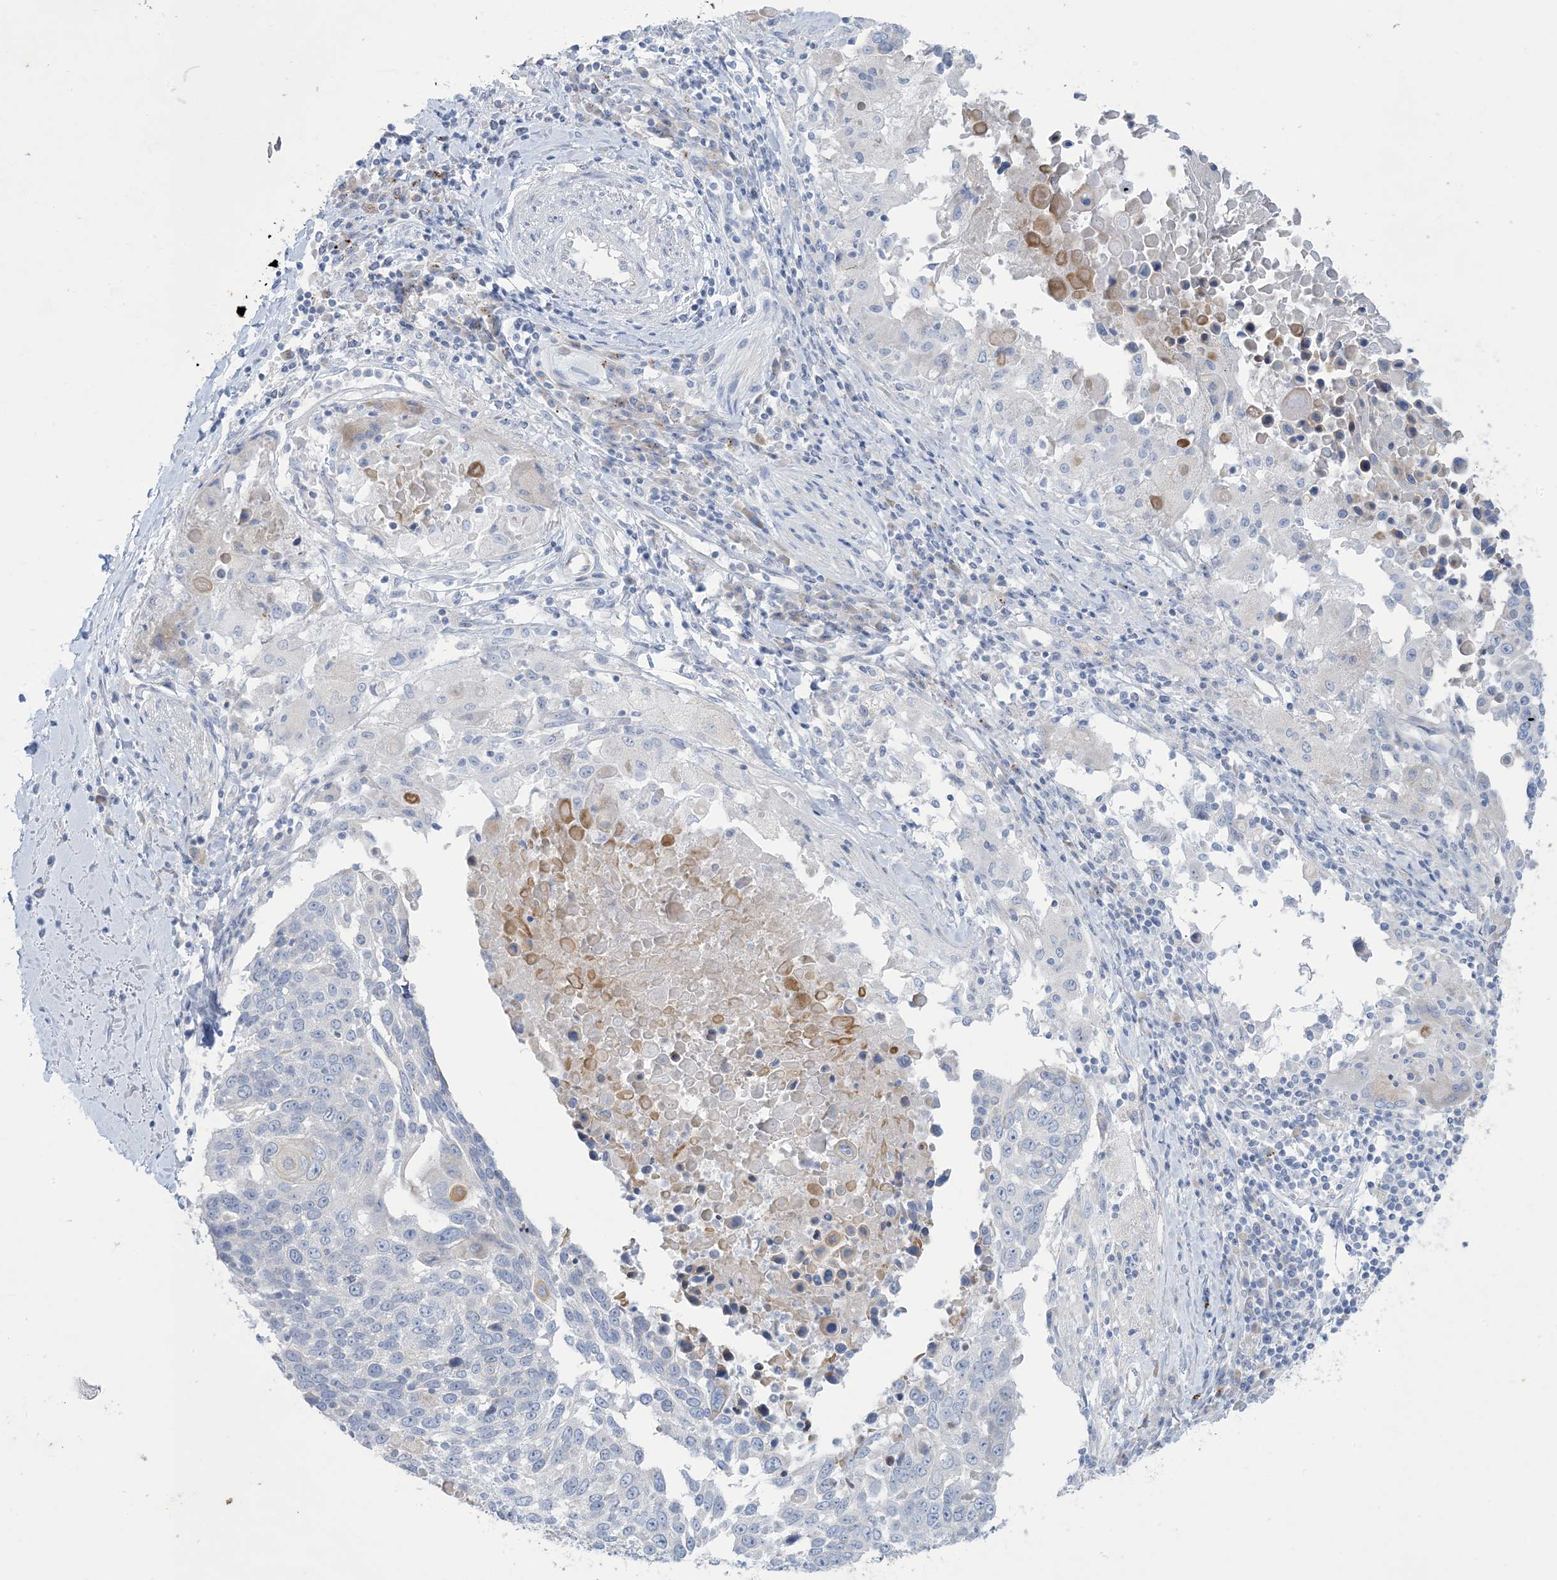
{"staining": {"intensity": "negative", "quantity": "none", "location": "none"}, "tissue": "lung cancer", "cell_type": "Tumor cells", "image_type": "cancer", "snomed": [{"axis": "morphology", "description": "Squamous cell carcinoma, NOS"}, {"axis": "topography", "description": "Lung"}], "caption": "This micrograph is of squamous cell carcinoma (lung) stained with immunohistochemistry (IHC) to label a protein in brown with the nuclei are counter-stained blue. There is no positivity in tumor cells. (DAB immunohistochemistry, high magnification).", "gene": "XIRP2", "patient": {"sex": "male", "age": 66}}